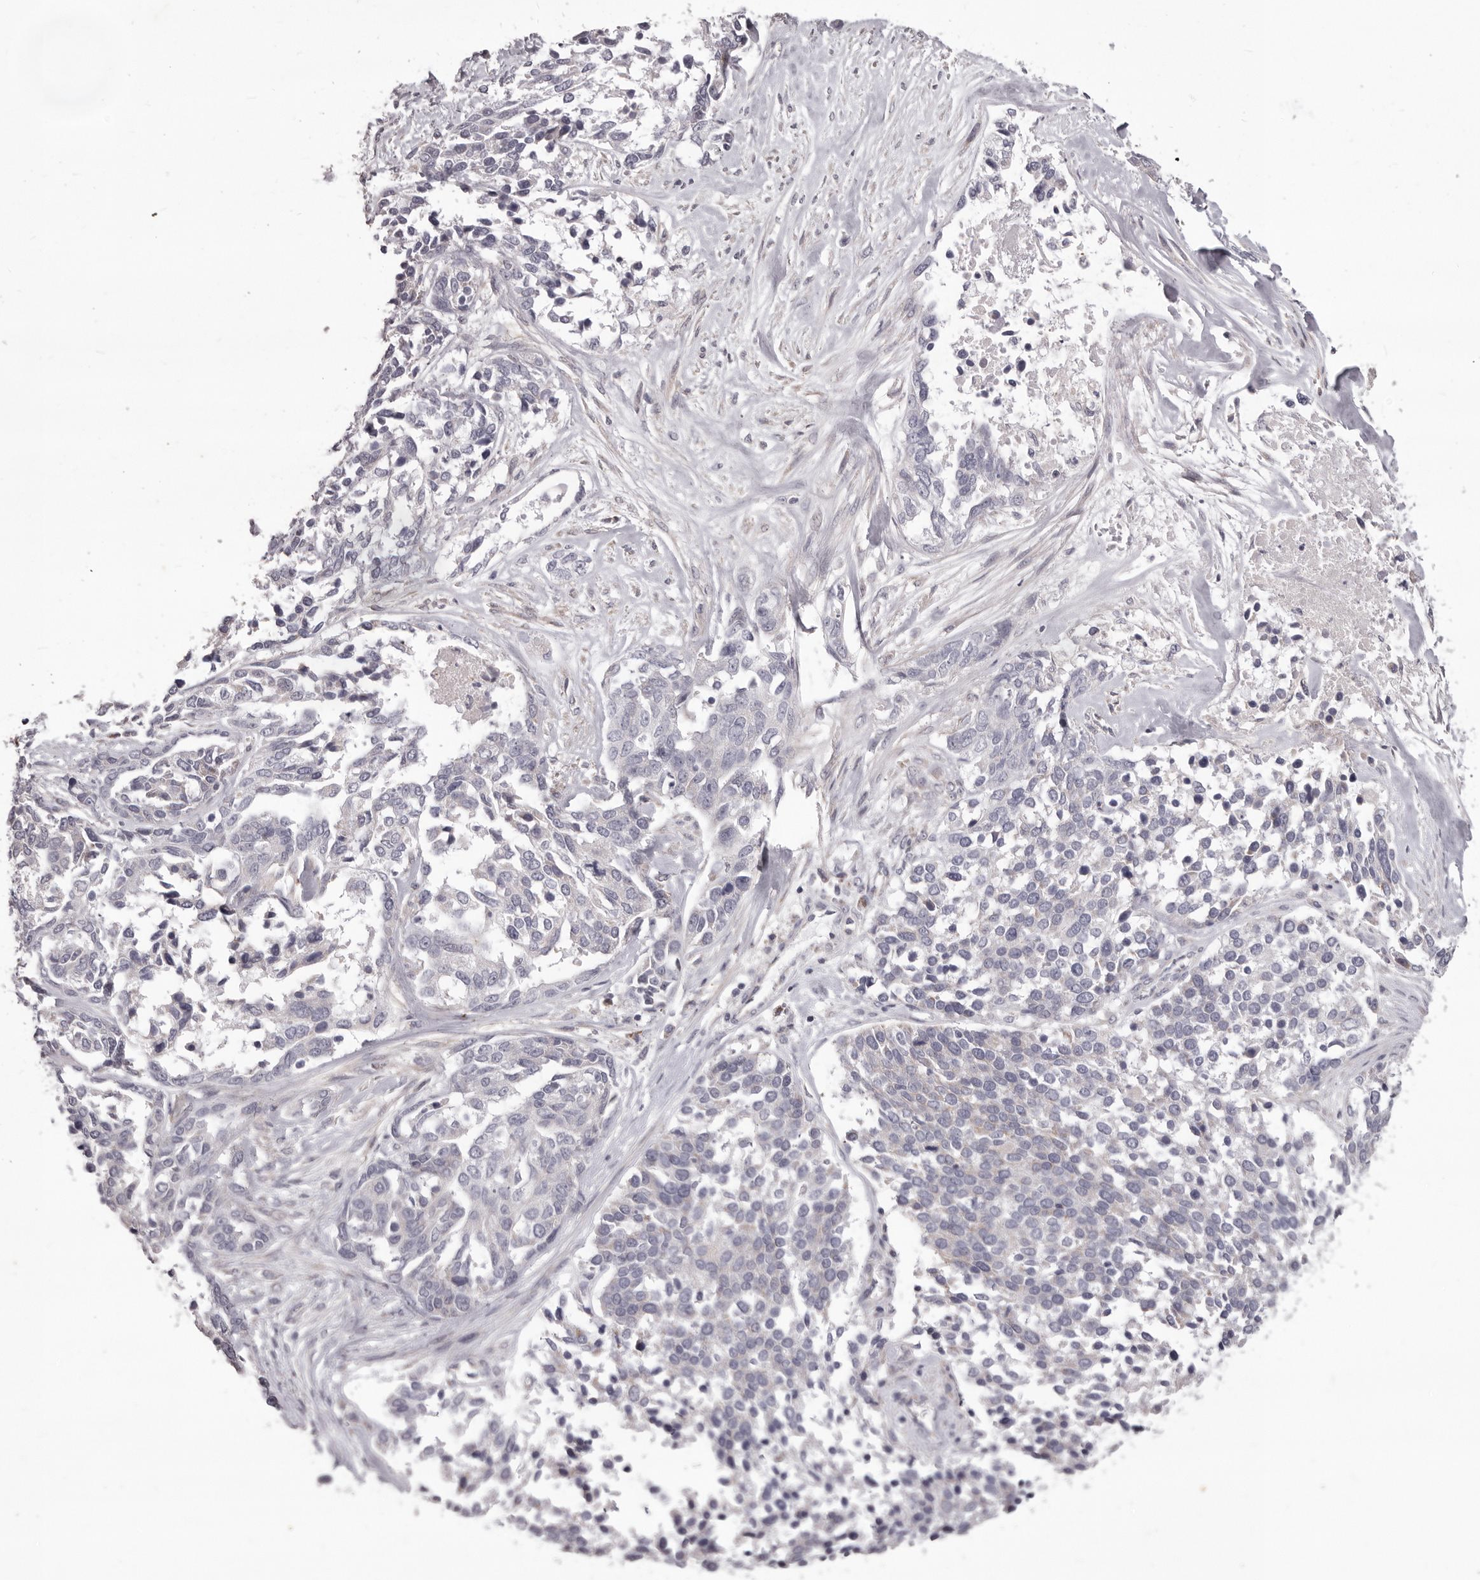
{"staining": {"intensity": "negative", "quantity": "none", "location": "none"}, "tissue": "ovarian cancer", "cell_type": "Tumor cells", "image_type": "cancer", "snomed": [{"axis": "morphology", "description": "Cystadenocarcinoma, serous, NOS"}, {"axis": "topography", "description": "Ovary"}], "caption": "This histopathology image is of ovarian serous cystadenocarcinoma stained with immunohistochemistry (IHC) to label a protein in brown with the nuclei are counter-stained blue. There is no staining in tumor cells.", "gene": "PRMT2", "patient": {"sex": "female", "age": 44}}